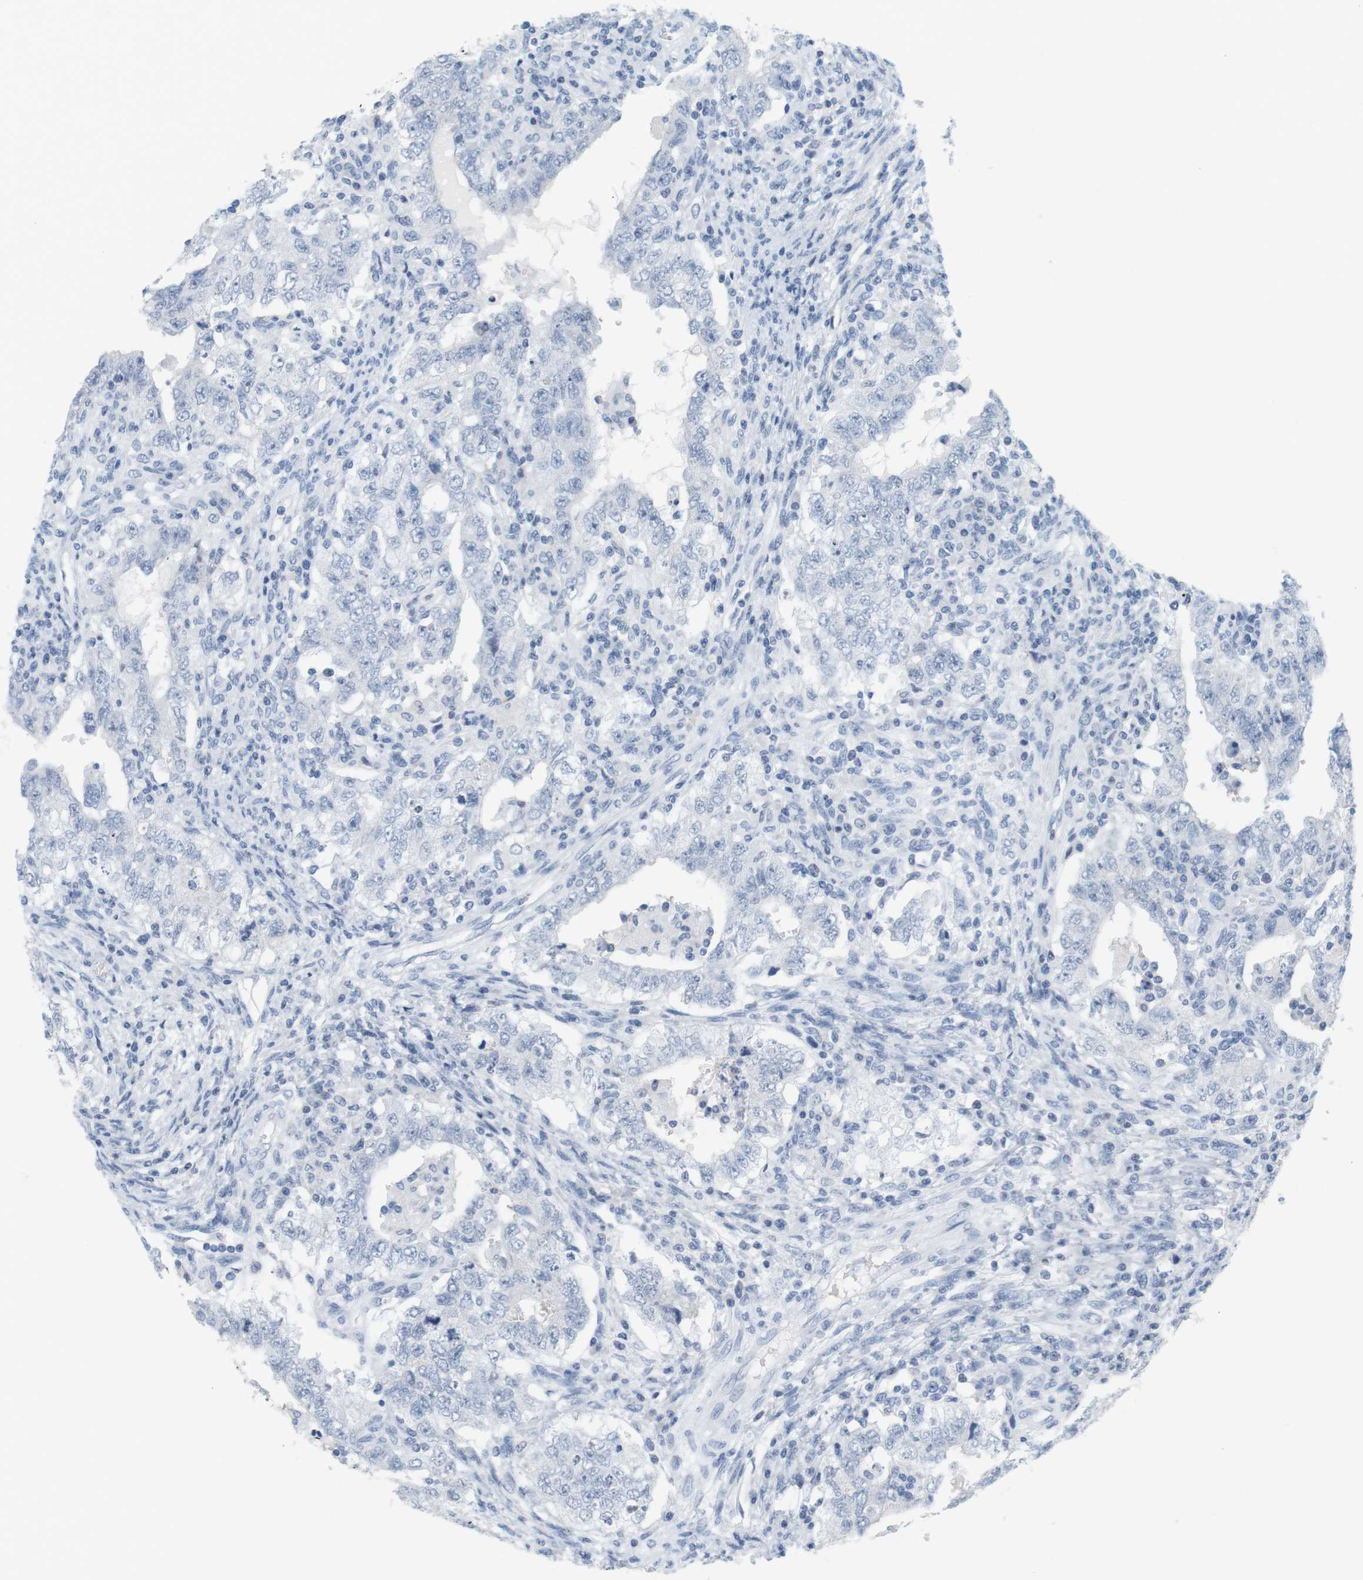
{"staining": {"intensity": "negative", "quantity": "none", "location": "none"}, "tissue": "testis cancer", "cell_type": "Tumor cells", "image_type": "cancer", "snomed": [{"axis": "morphology", "description": "Carcinoma, Embryonal, NOS"}, {"axis": "topography", "description": "Testis"}], "caption": "The histopathology image reveals no significant expression in tumor cells of testis cancer (embryonal carcinoma).", "gene": "OPRM1", "patient": {"sex": "male", "age": 26}}